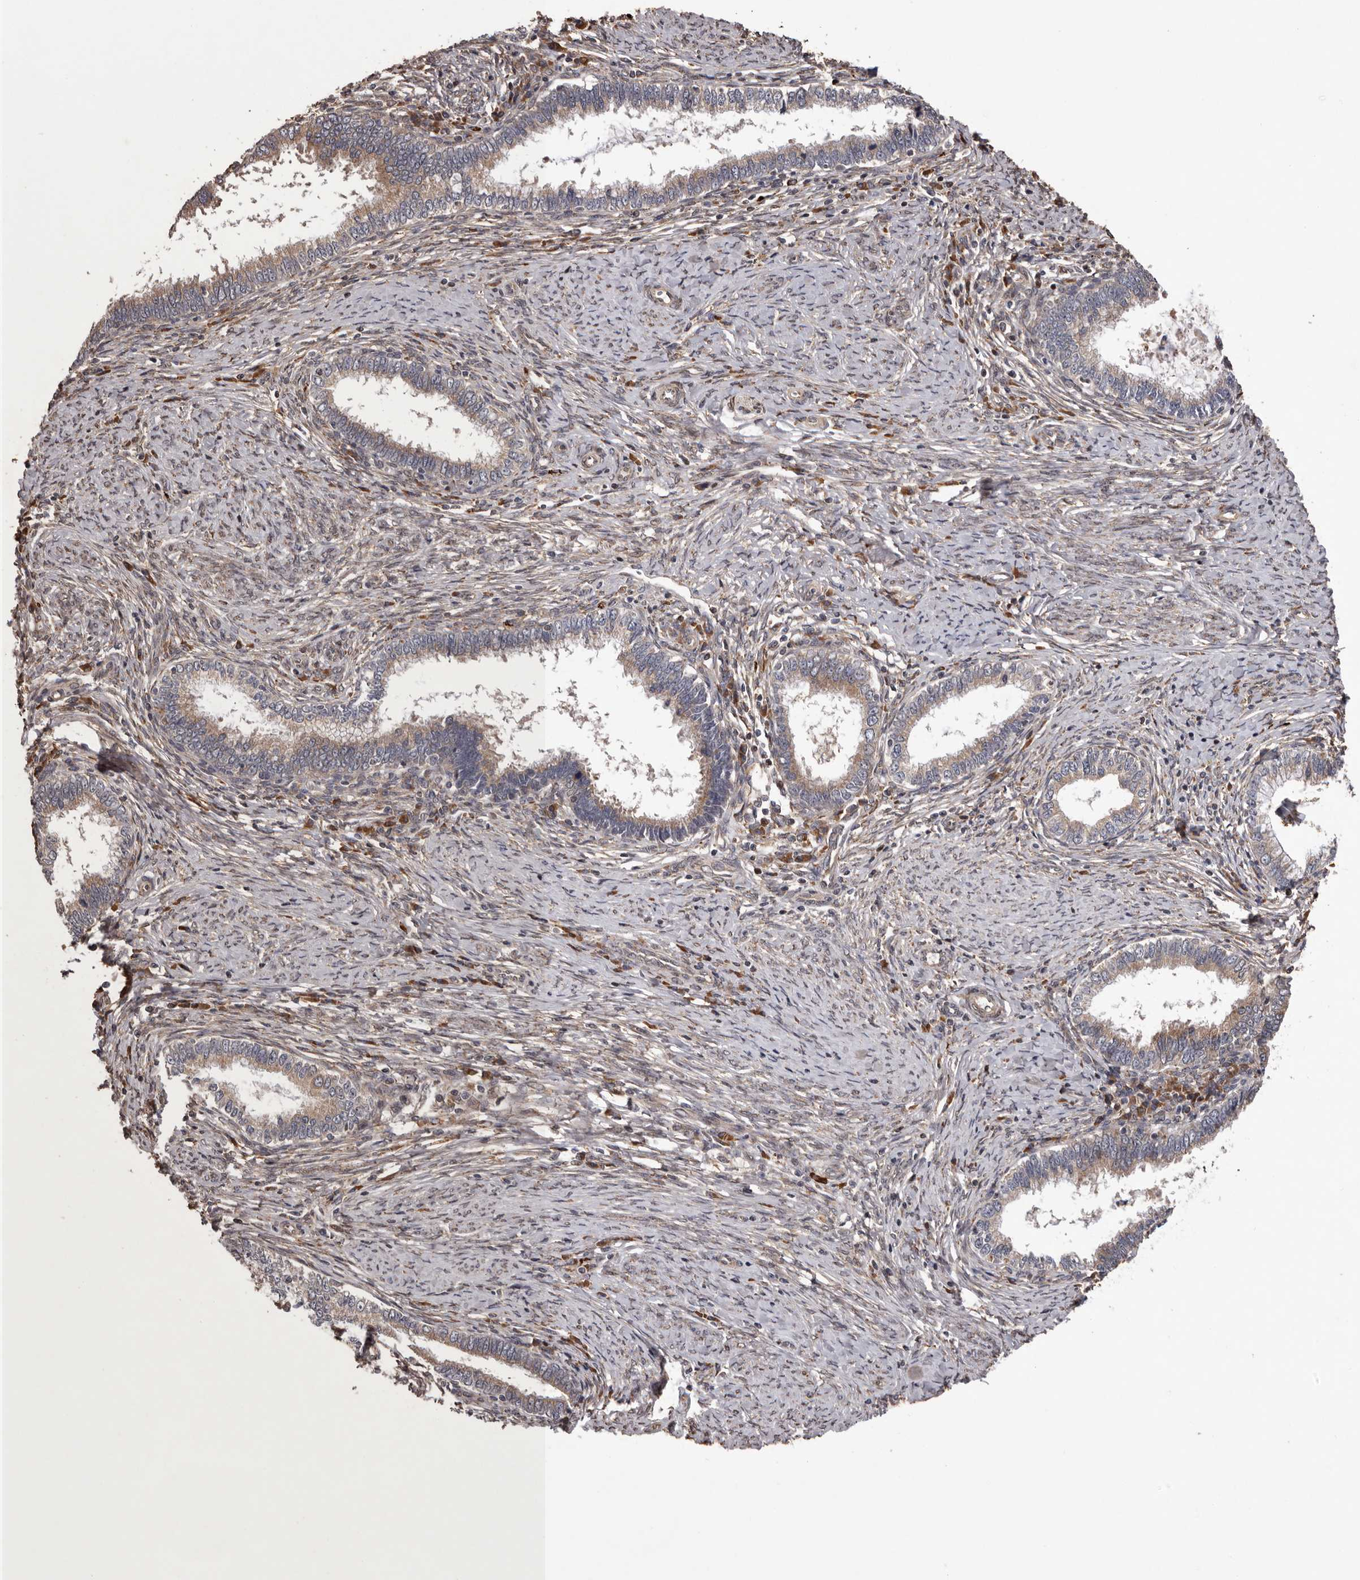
{"staining": {"intensity": "weak", "quantity": ">75%", "location": "cytoplasmic/membranous"}, "tissue": "cervical cancer", "cell_type": "Tumor cells", "image_type": "cancer", "snomed": [{"axis": "morphology", "description": "Adenocarcinoma, NOS"}, {"axis": "topography", "description": "Cervix"}], "caption": "Brown immunohistochemical staining in cervical cancer shows weak cytoplasmic/membranous expression in approximately >75% of tumor cells. Nuclei are stained in blue.", "gene": "GADD45B", "patient": {"sex": "female", "age": 36}}